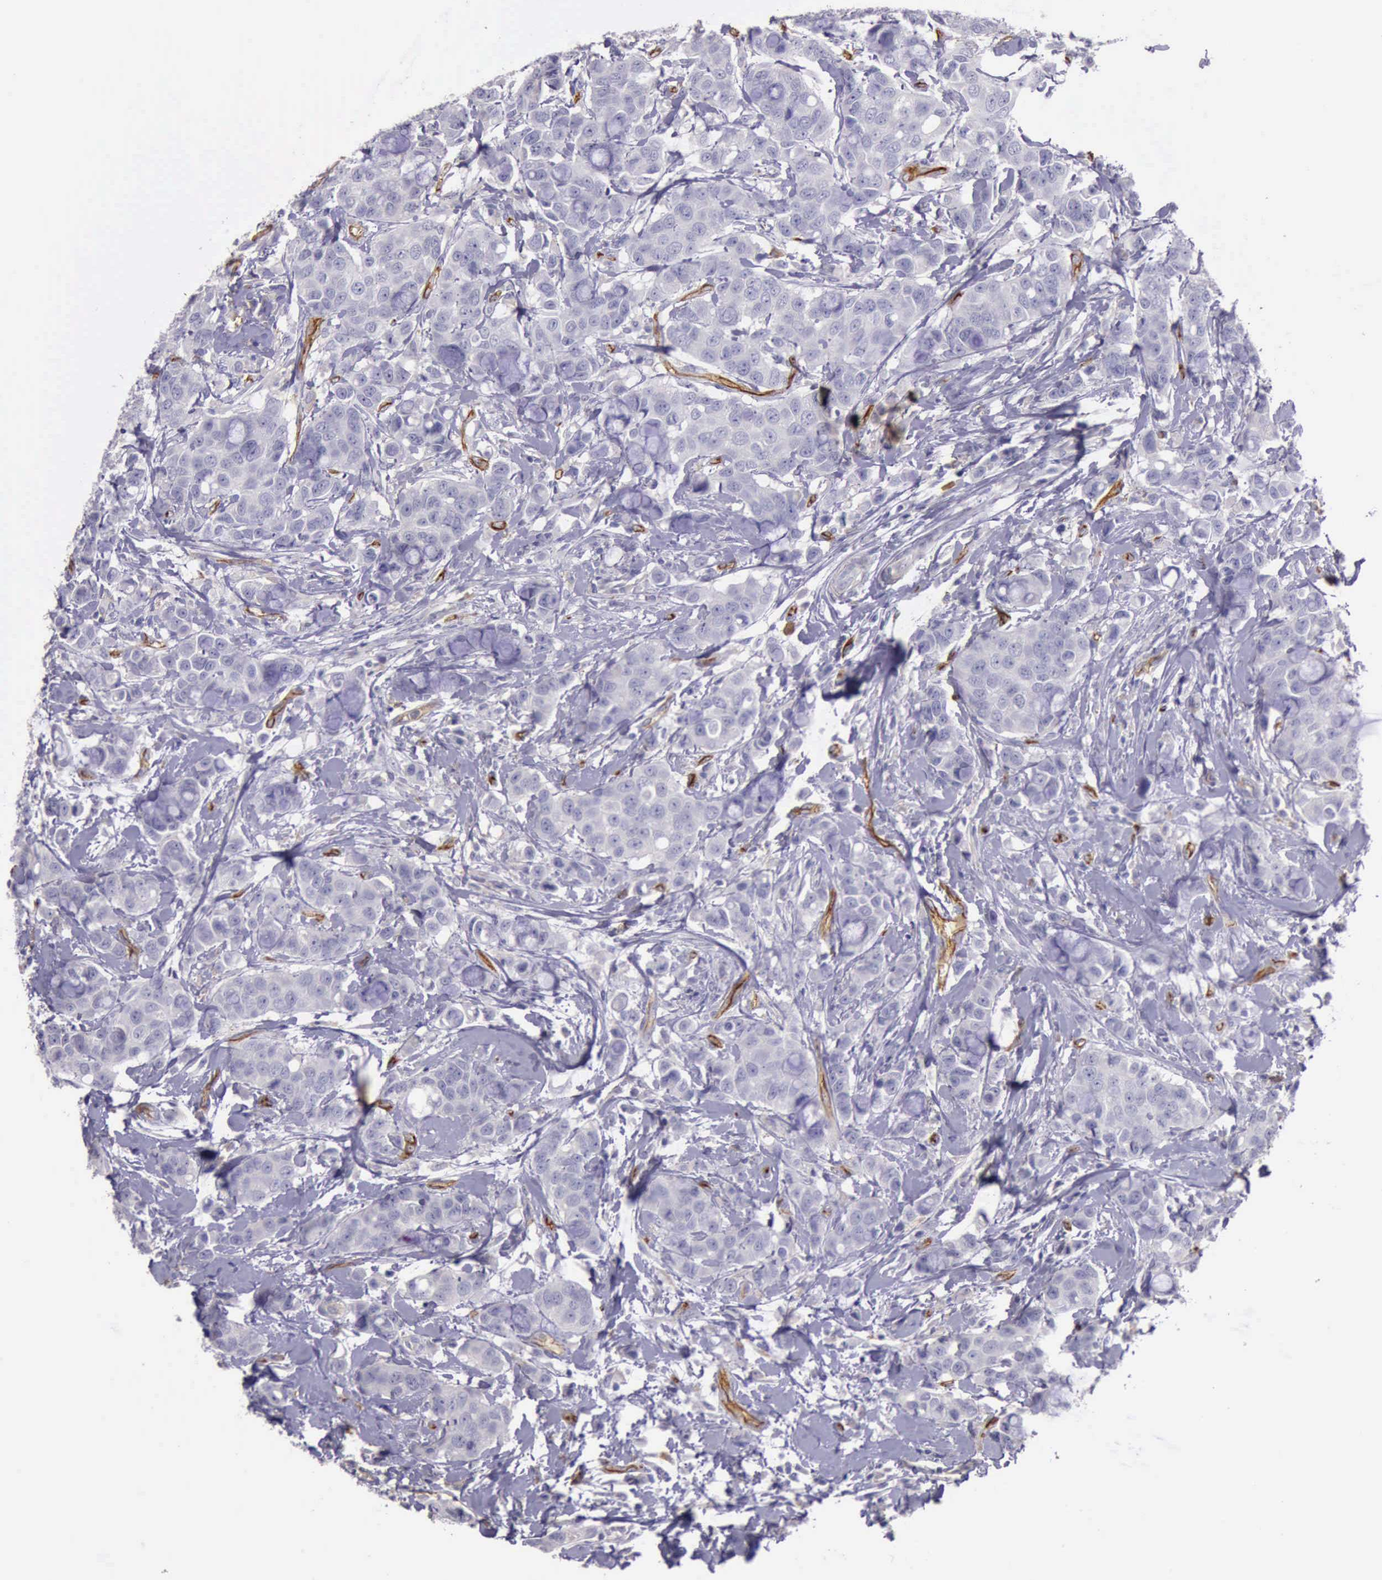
{"staining": {"intensity": "negative", "quantity": "none", "location": "none"}, "tissue": "breast cancer", "cell_type": "Tumor cells", "image_type": "cancer", "snomed": [{"axis": "morphology", "description": "Duct carcinoma"}, {"axis": "topography", "description": "Breast"}], "caption": "The IHC histopathology image has no significant expression in tumor cells of breast cancer (infiltrating ductal carcinoma) tissue. (IHC, brightfield microscopy, high magnification).", "gene": "TCEANC", "patient": {"sex": "female", "age": 27}}